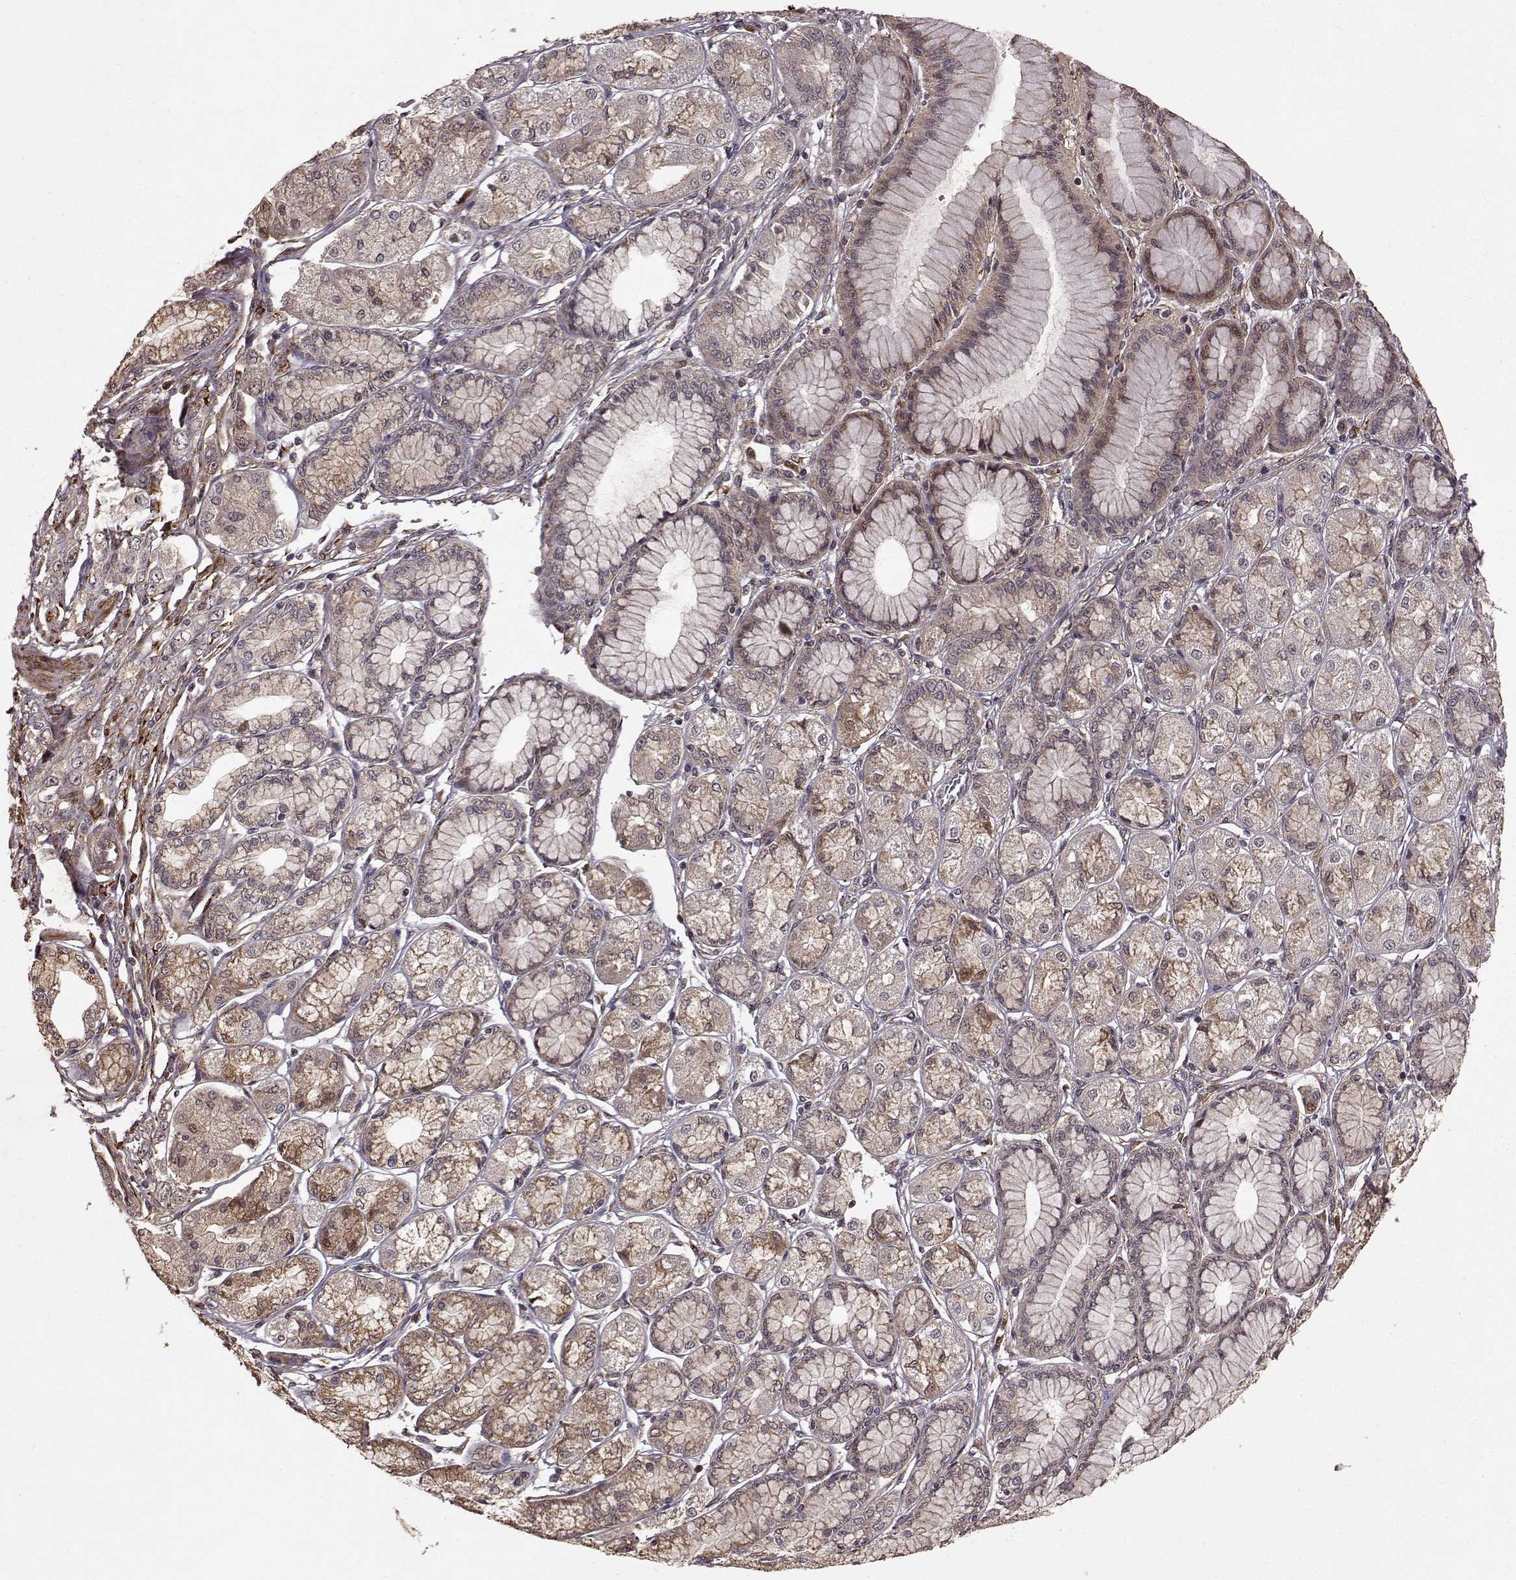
{"staining": {"intensity": "moderate", "quantity": "<25%", "location": "cytoplasmic/membranous"}, "tissue": "stomach cancer", "cell_type": "Tumor cells", "image_type": "cancer", "snomed": [{"axis": "morphology", "description": "Normal tissue, NOS"}, {"axis": "morphology", "description": "Adenocarcinoma, NOS"}, {"axis": "morphology", "description": "Adenocarcinoma, High grade"}, {"axis": "topography", "description": "Stomach, upper"}, {"axis": "topography", "description": "Stomach"}], "caption": "Protein expression analysis of stomach high-grade adenocarcinoma reveals moderate cytoplasmic/membranous staining in approximately <25% of tumor cells.", "gene": "FSTL1", "patient": {"sex": "female", "age": 65}}